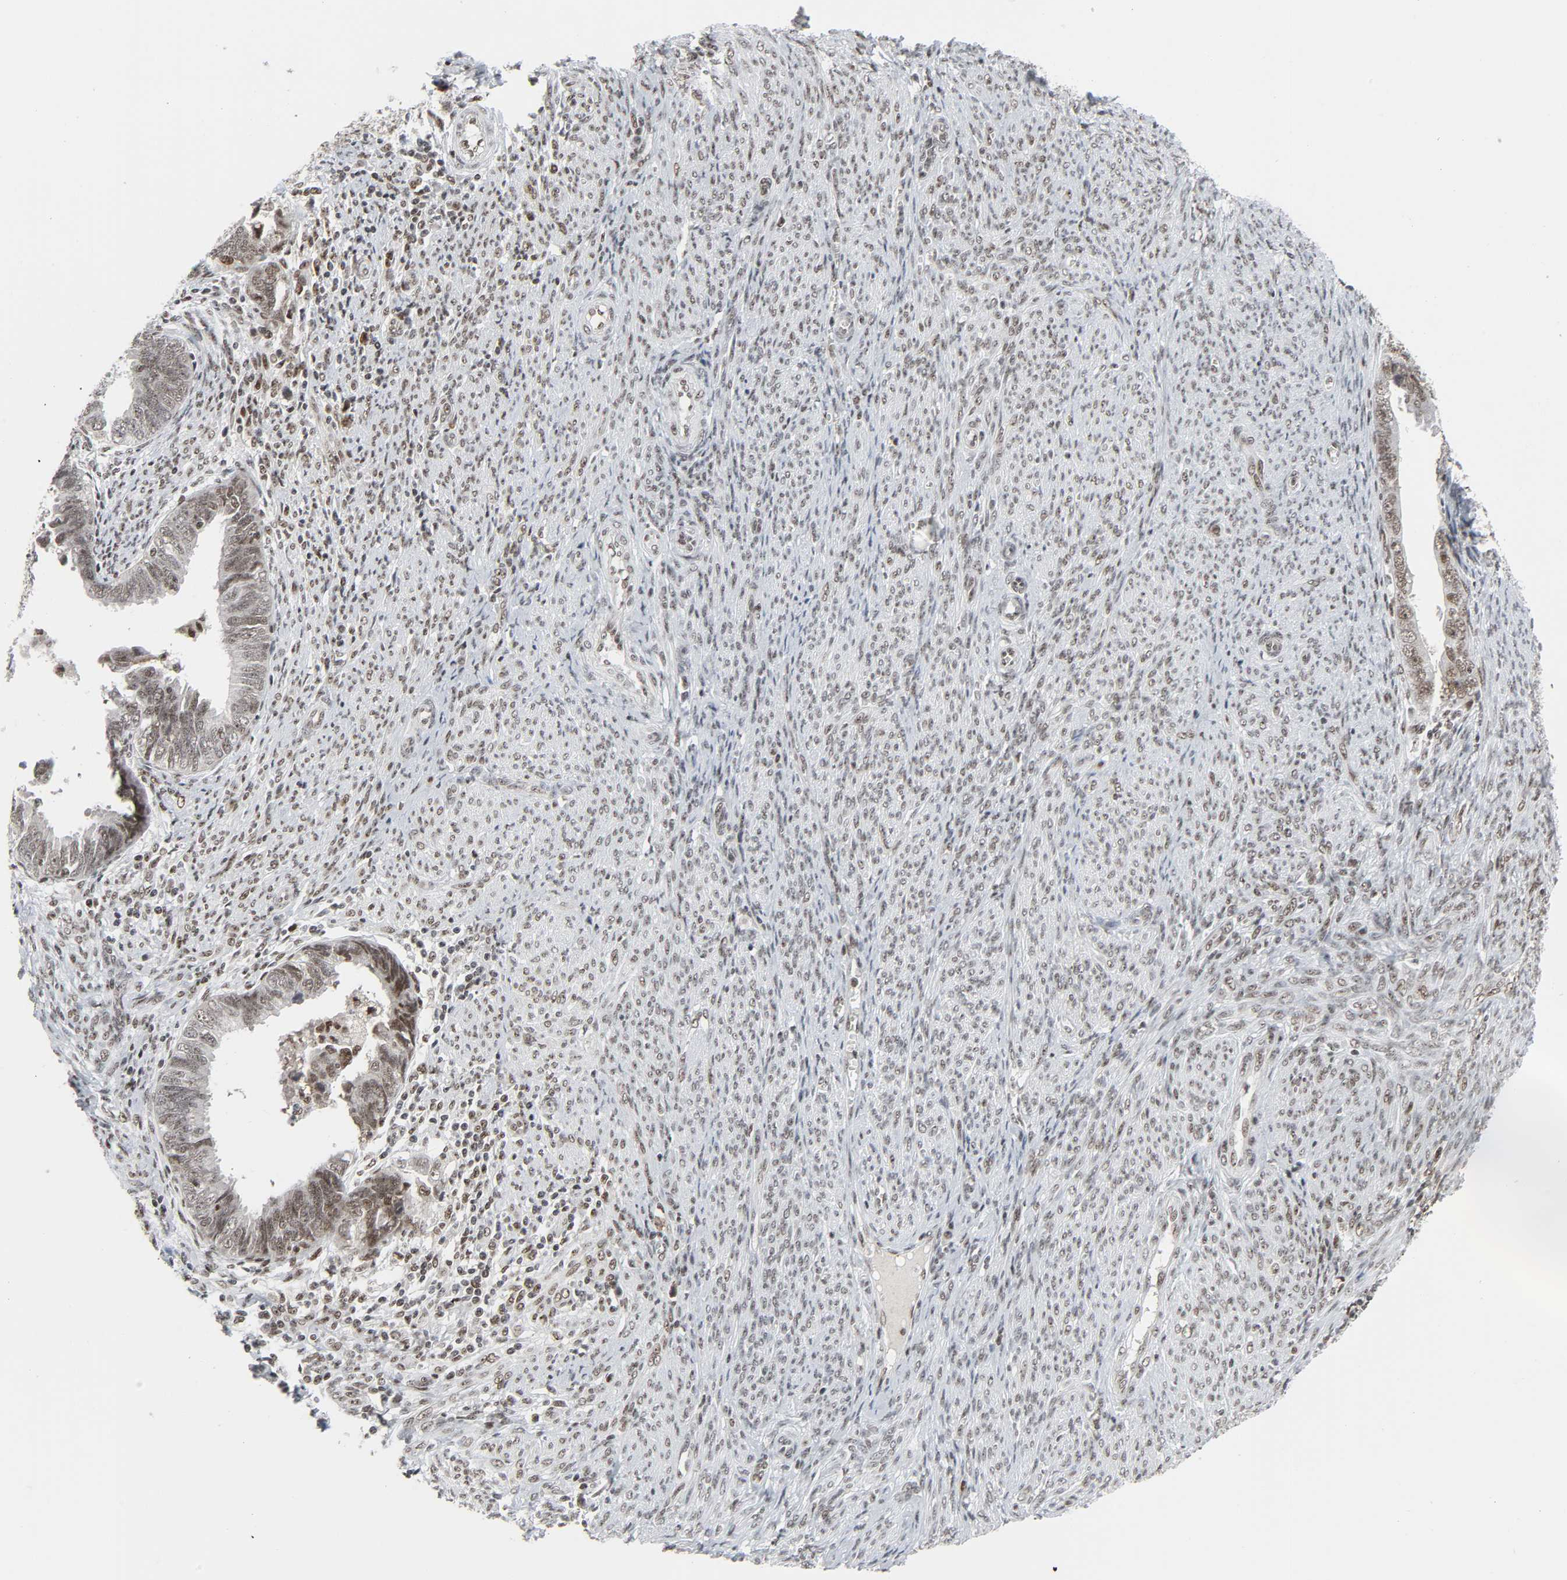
{"staining": {"intensity": "moderate", "quantity": ">75%", "location": "nuclear"}, "tissue": "endometrial cancer", "cell_type": "Tumor cells", "image_type": "cancer", "snomed": [{"axis": "morphology", "description": "Adenocarcinoma, NOS"}, {"axis": "topography", "description": "Endometrium"}], "caption": "A high-resolution micrograph shows immunohistochemistry staining of adenocarcinoma (endometrial), which displays moderate nuclear positivity in about >75% of tumor cells.", "gene": "CDK7", "patient": {"sex": "female", "age": 75}}